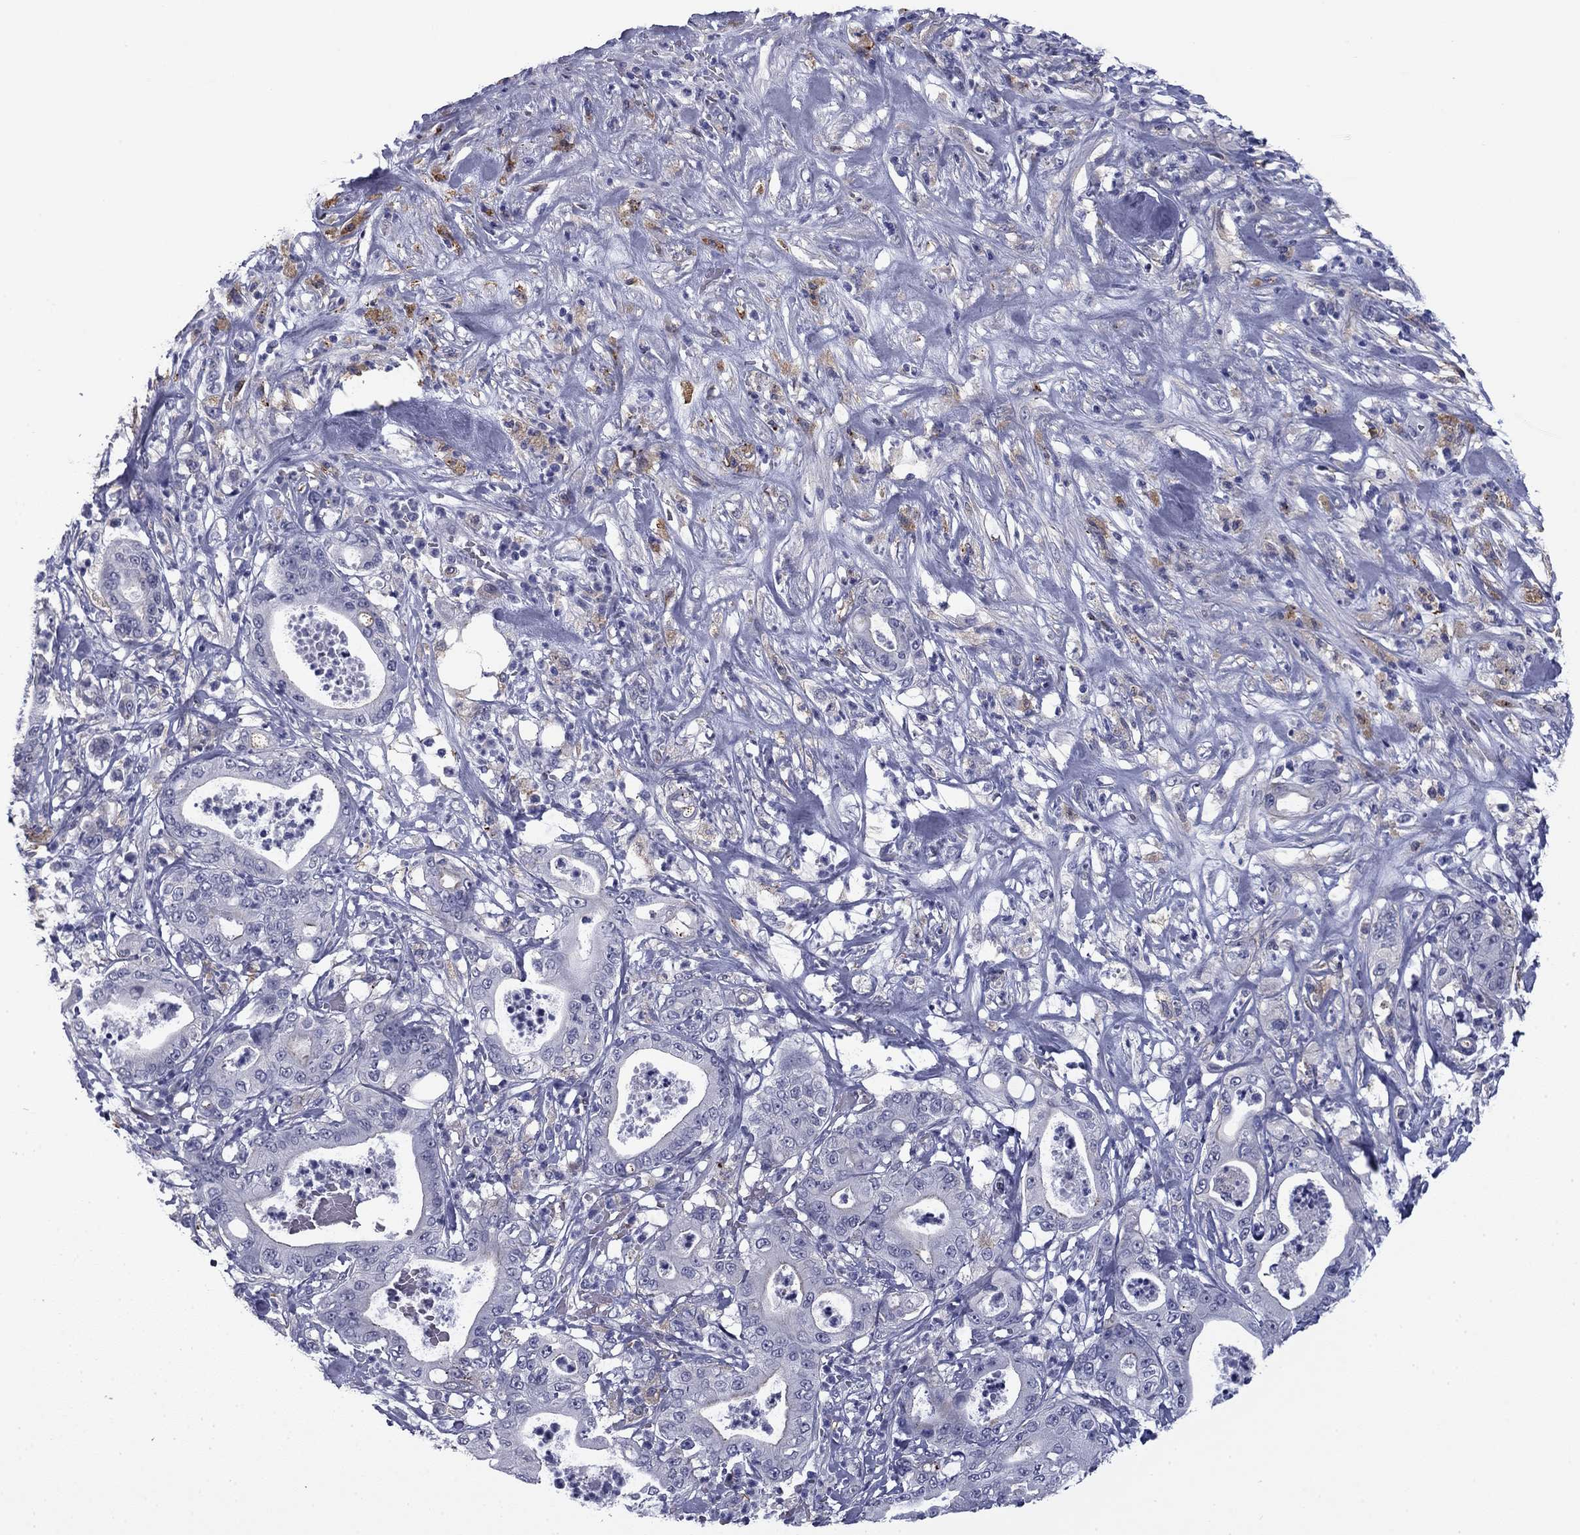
{"staining": {"intensity": "negative", "quantity": "none", "location": "none"}, "tissue": "pancreatic cancer", "cell_type": "Tumor cells", "image_type": "cancer", "snomed": [{"axis": "morphology", "description": "Adenocarcinoma, NOS"}, {"axis": "topography", "description": "Pancreas"}], "caption": "An image of human pancreatic adenocarcinoma is negative for staining in tumor cells.", "gene": "BCL2L14", "patient": {"sex": "male", "age": 71}}